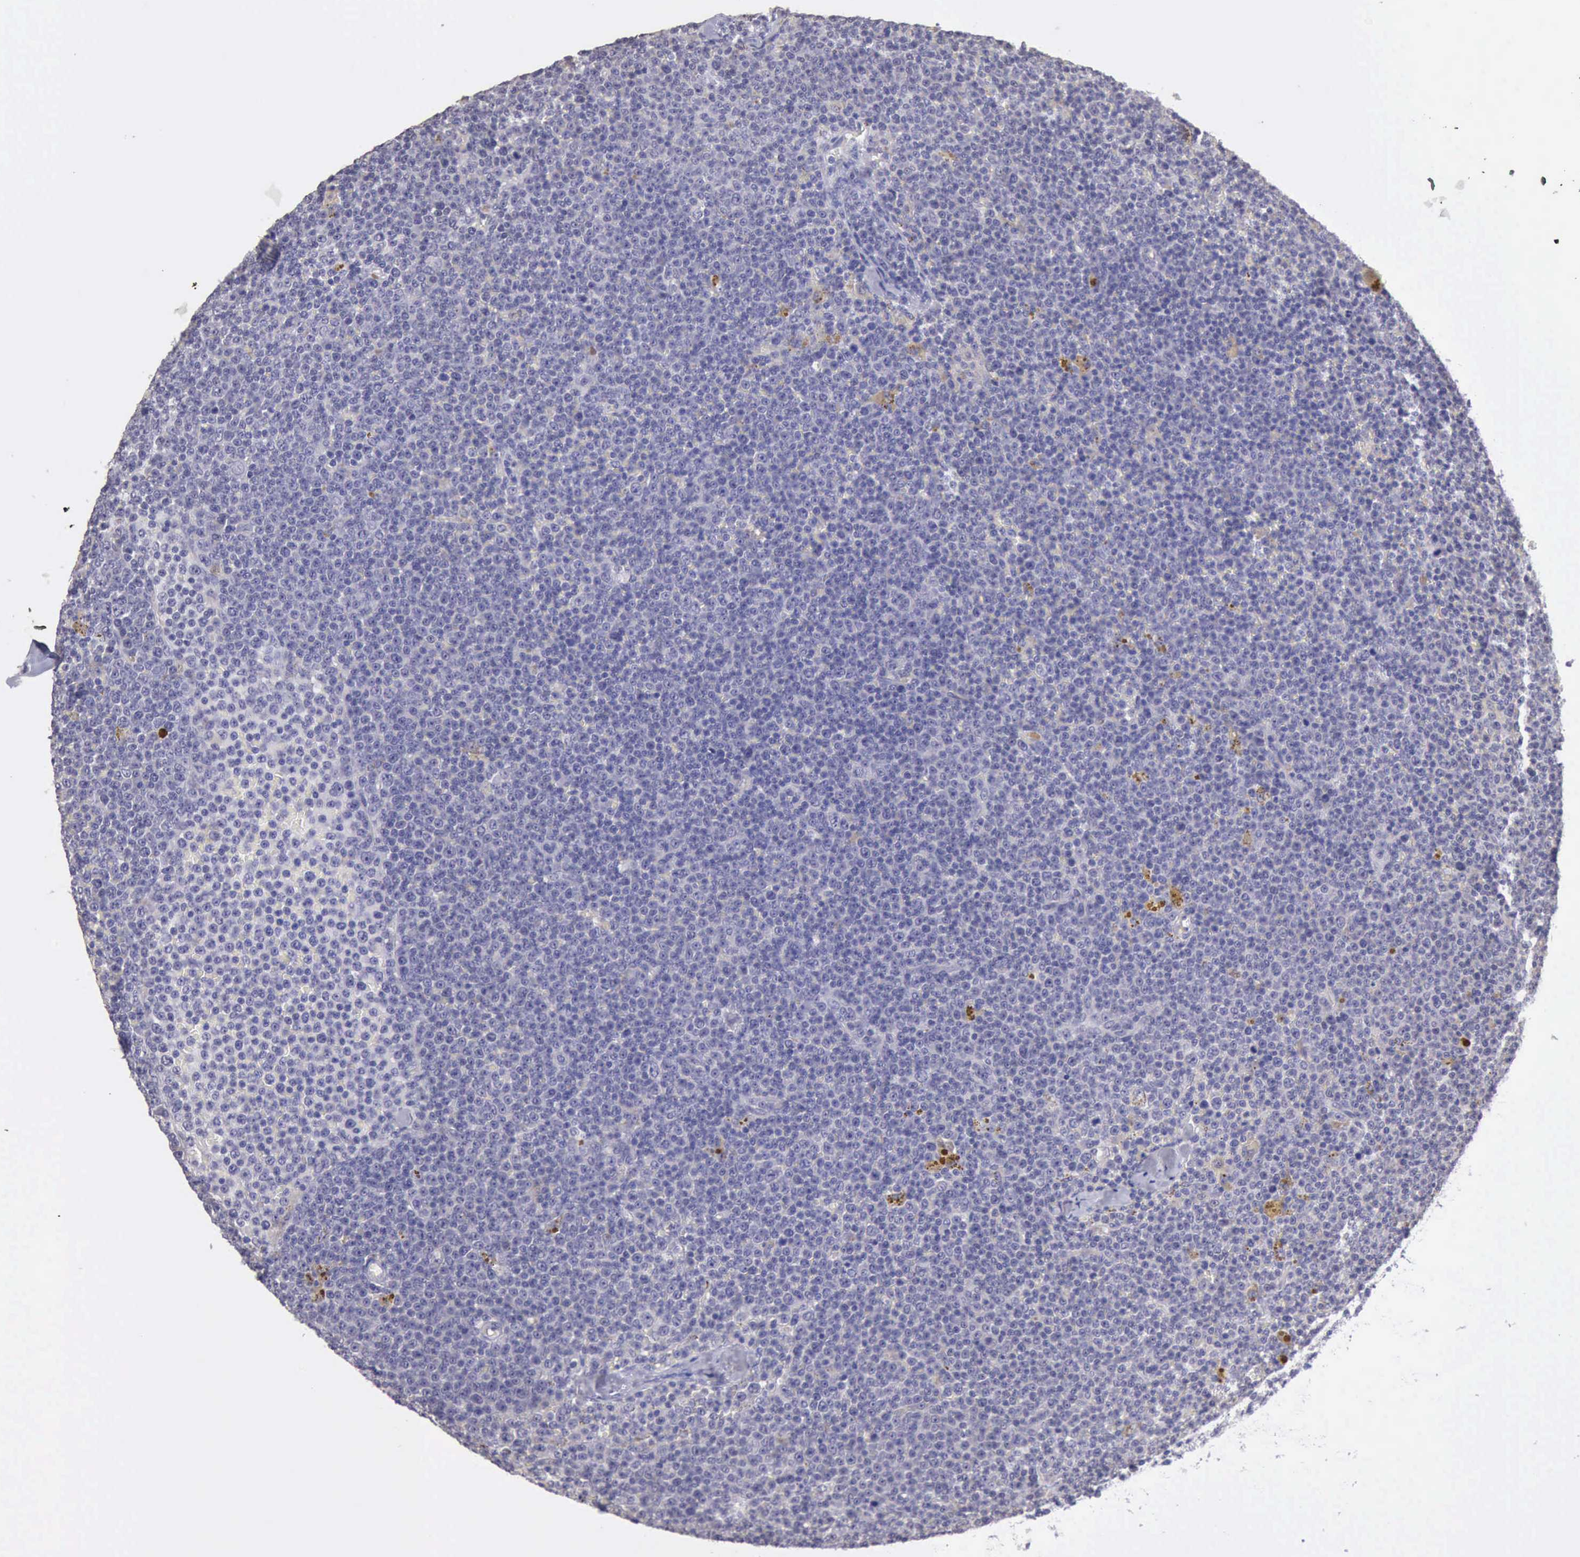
{"staining": {"intensity": "negative", "quantity": "none", "location": "none"}, "tissue": "lymphoma", "cell_type": "Tumor cells", "image_type": "cancer", "snomed": [{"axis": "morphology", "description": "Malignant lymphoma, non-Hodgkin's type, Low grade"}, {"axis": "topography", "description": "Lymph node"}], "caption": "Protein analysis of malignant lymphoma, non-Hodgkin's type (low-grade) exhibits no significant expression in tumor cells.", "gene": "KCND1", "patient": {"sex": "male", "age": 50}}